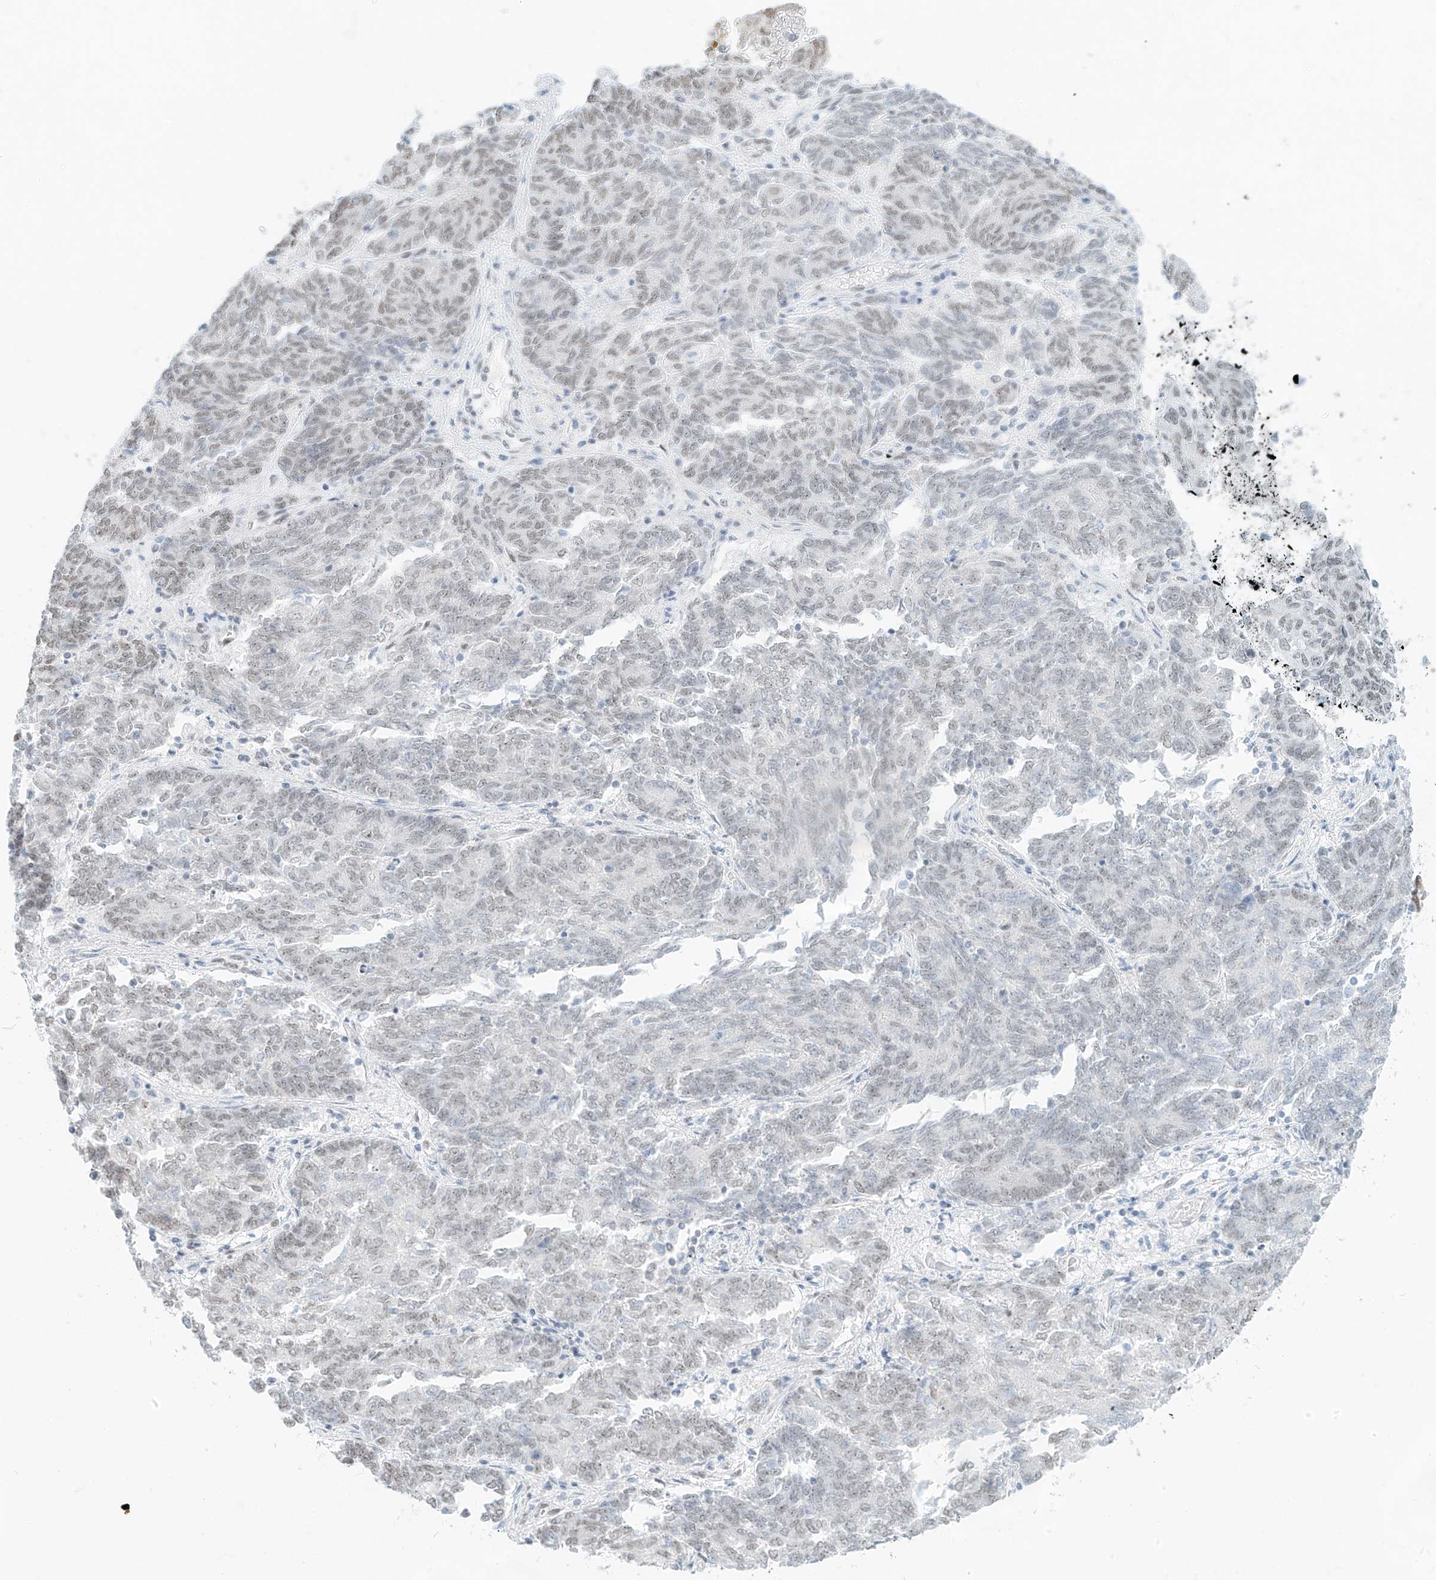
{"staining": {"intensity": "weak", "quantity": "<25%", "location": "nuclear"}, "tissue": "endometrial cancer", "cell_type": "Tumor cells", "image_type": "cancer", "snomed": [{"axis": "morphology", "description": "Adenocarcinoma, NOS"}, {"axis": "topography", "description": "Endometrium"}], "caption": "Tumor cells are negative for protein expression in human endometrial adenocarcinoma.", "gene": "PGC", "patient": {"sex": "female", "age": 80}}